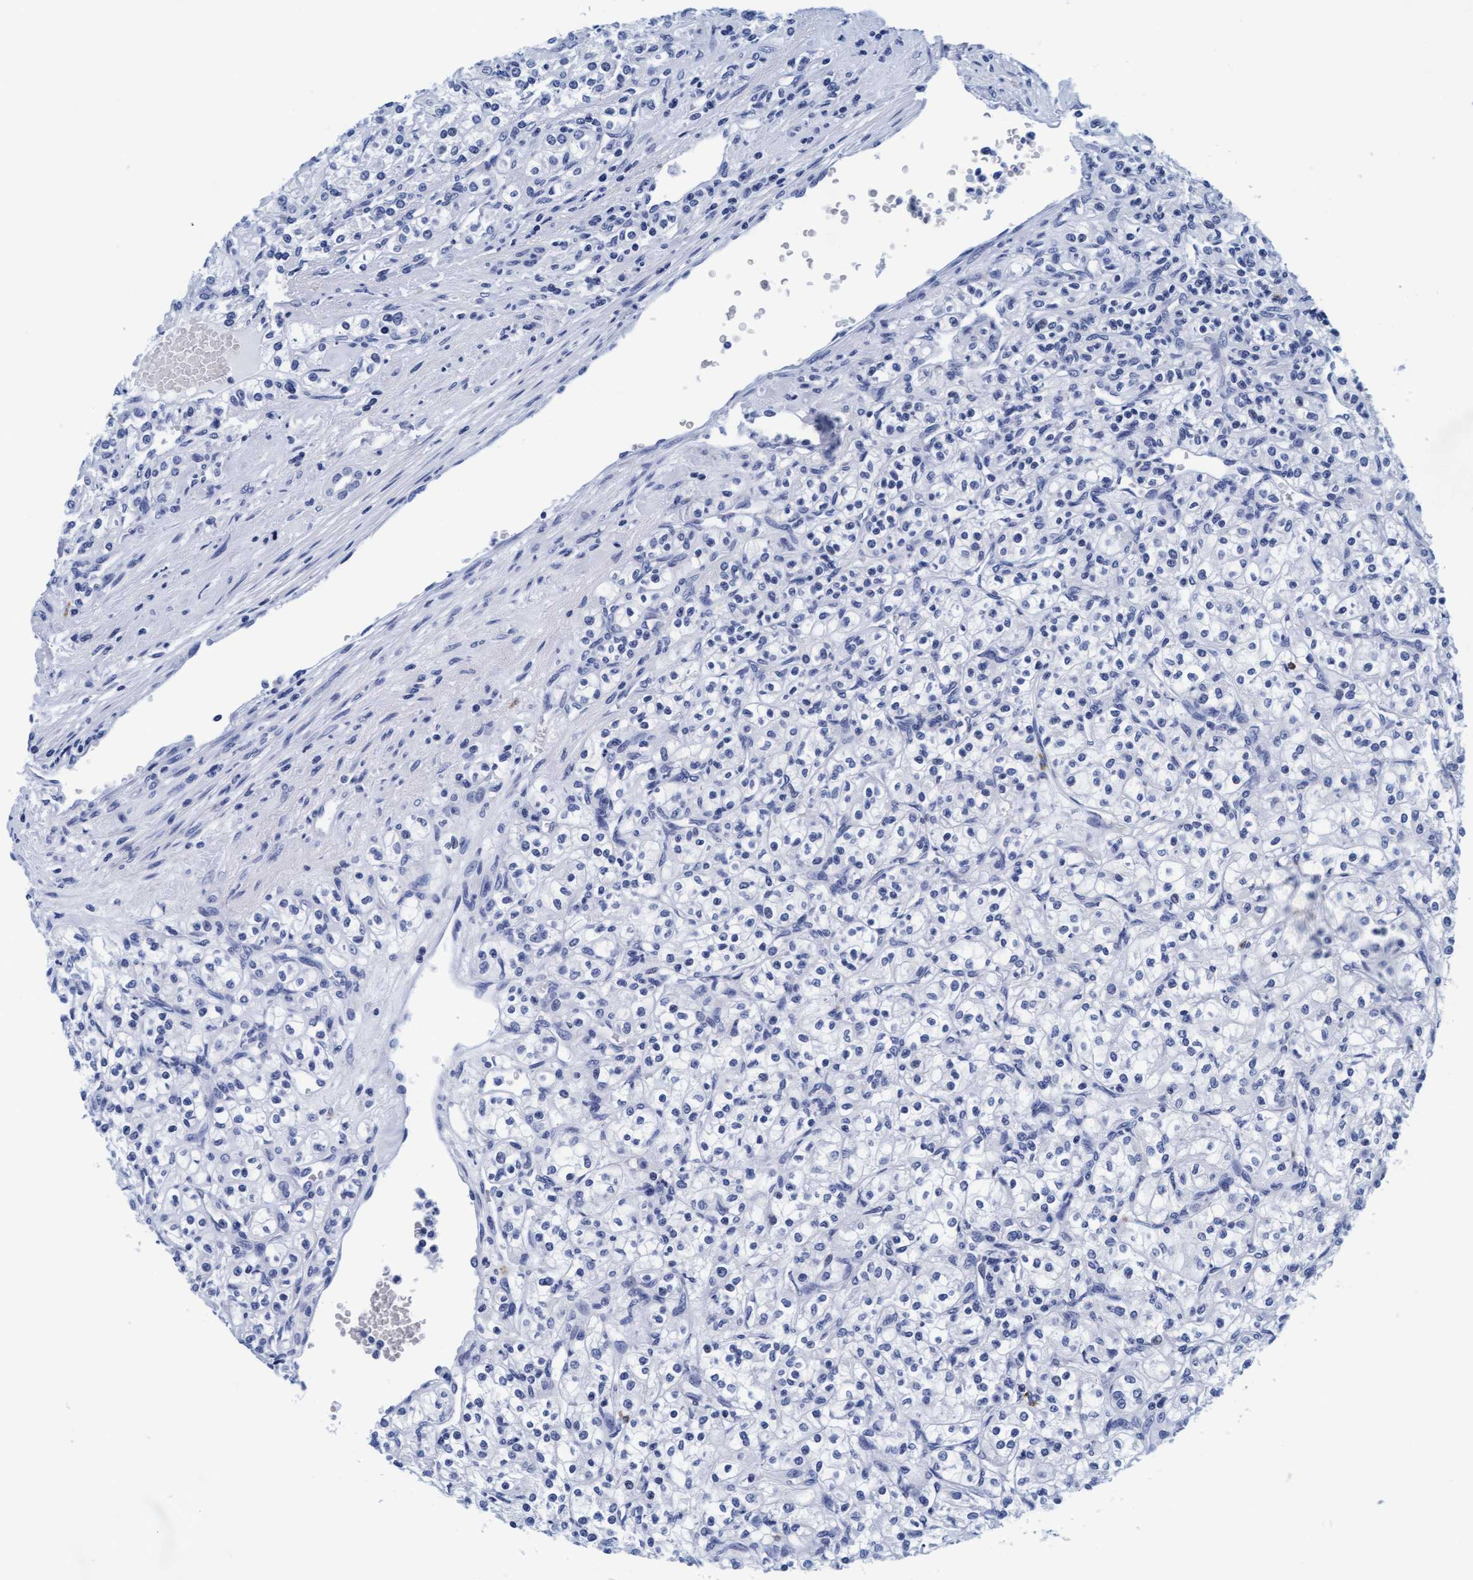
{"staining": {"intensity": "negative", "quantity": "none", "location": "none"}, "tissue": "renal cancer", "cell_type": "Tumor cells", "image_type": "cancer", "snomed": [{"axis": "morphology", "description": "Adenocarcinoma, NOS"}, {"axis": "topography", "description": "Kidney"}], "caption": "DAB (3,3'-diaminobenzidine) immunohistochemical staining of human renal cancer reveals no significant expression in tumor cells. (DAB IHC, high magnification).", "gene": "ARSG", "patient": {"sex": "male", "age": 77}}